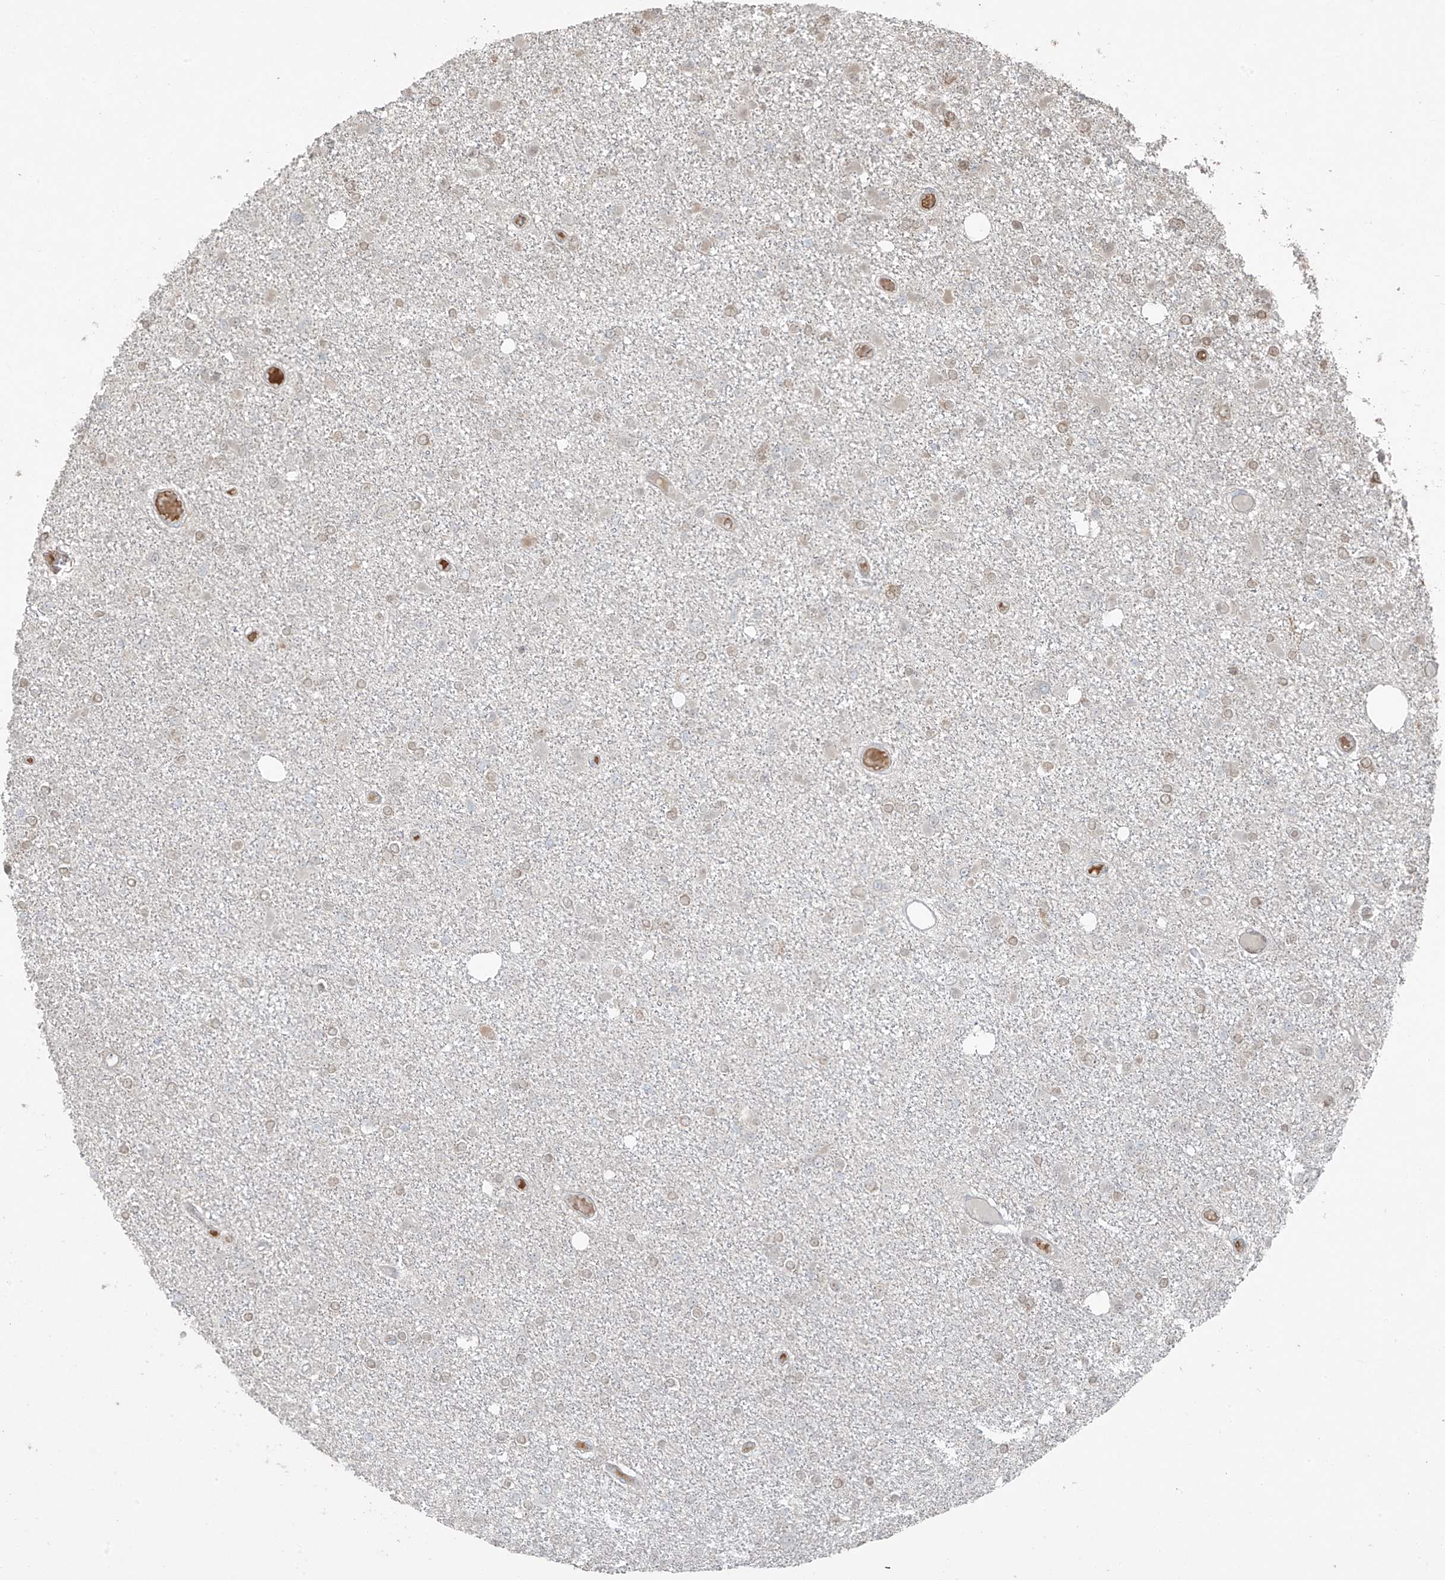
{"staining": {"intensity": "weak", "quantity": "<25%", "location": "nuclear"}, "tissue": "glioma", "cell_type": "Tumor cells", "image_type": "cancer", "snomed": [{"axis": "morphology", "description": "Glioma, malignant, Low grade"}, {"axis": "topography", "description": "Brain"}], "caption": "IHC histopathology image of malignant low-grade glioma stained for a protein (brown), which shows no expression in tumor cells.", "gene": "TTC22", "patient": {"sex": "female", "age": 22}}